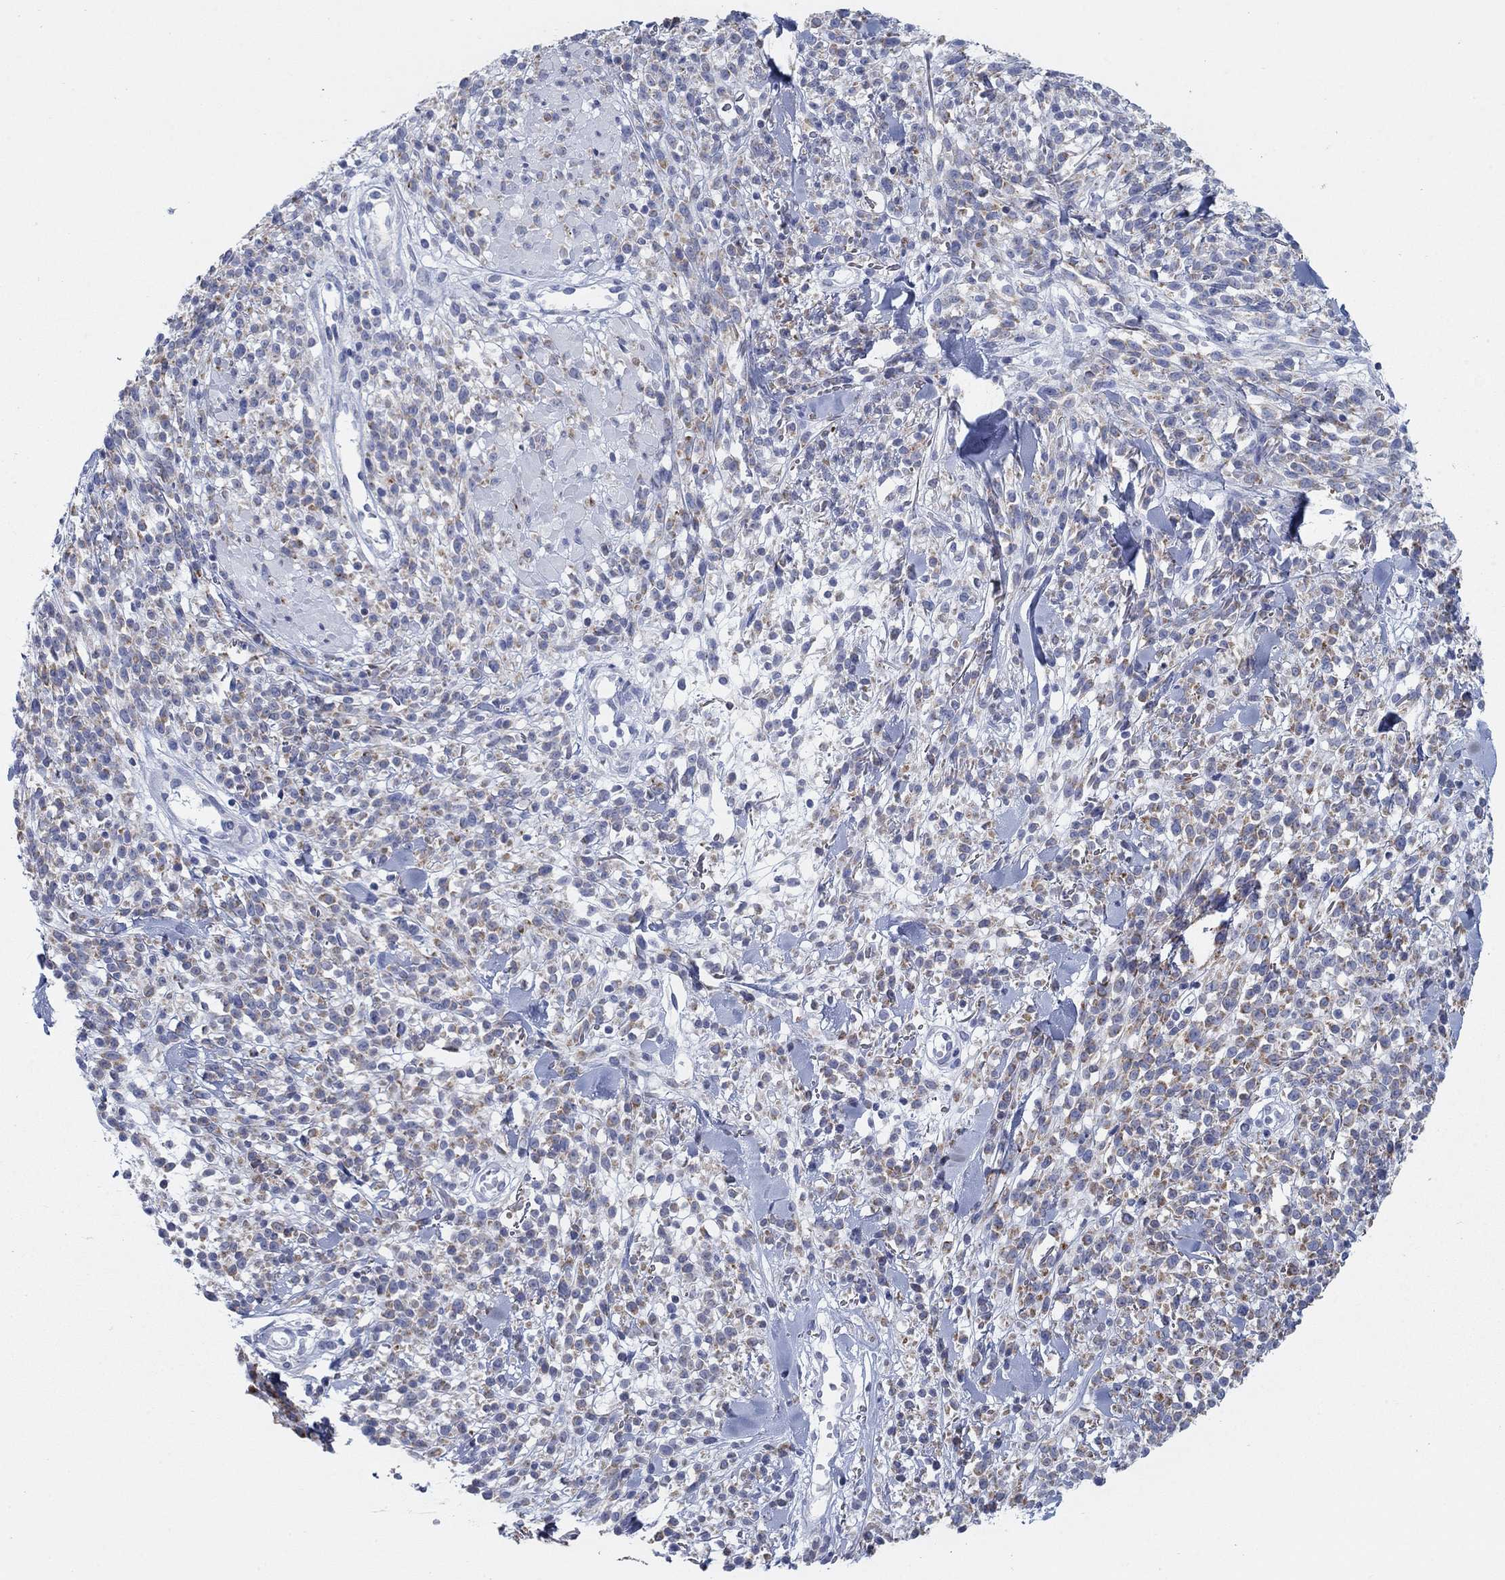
{"staining": {"intensity": "moderate", "quantity": "25%-75%", "location": "cytoplasmic/membranous"}, "tissue": "melanoma", "cell_type": "Tumor cells", "image_type": "cancer", "snomed": [{"axis": "morphology", "description": "Malignant melanoma, NOS"}, {"axis": "topography", "description": "Skin"}, {"axis": "topography", "description": "Skin of trunk"}], "caption": "Melanoma was stained to show a protein in brown. There is medium levels of moderate cytoplasmic/membranous positivity in approximately 25%-75% of tumor cells.", "gene": "SCCPDH", "patient": {"sex": "male", "age": 74}}